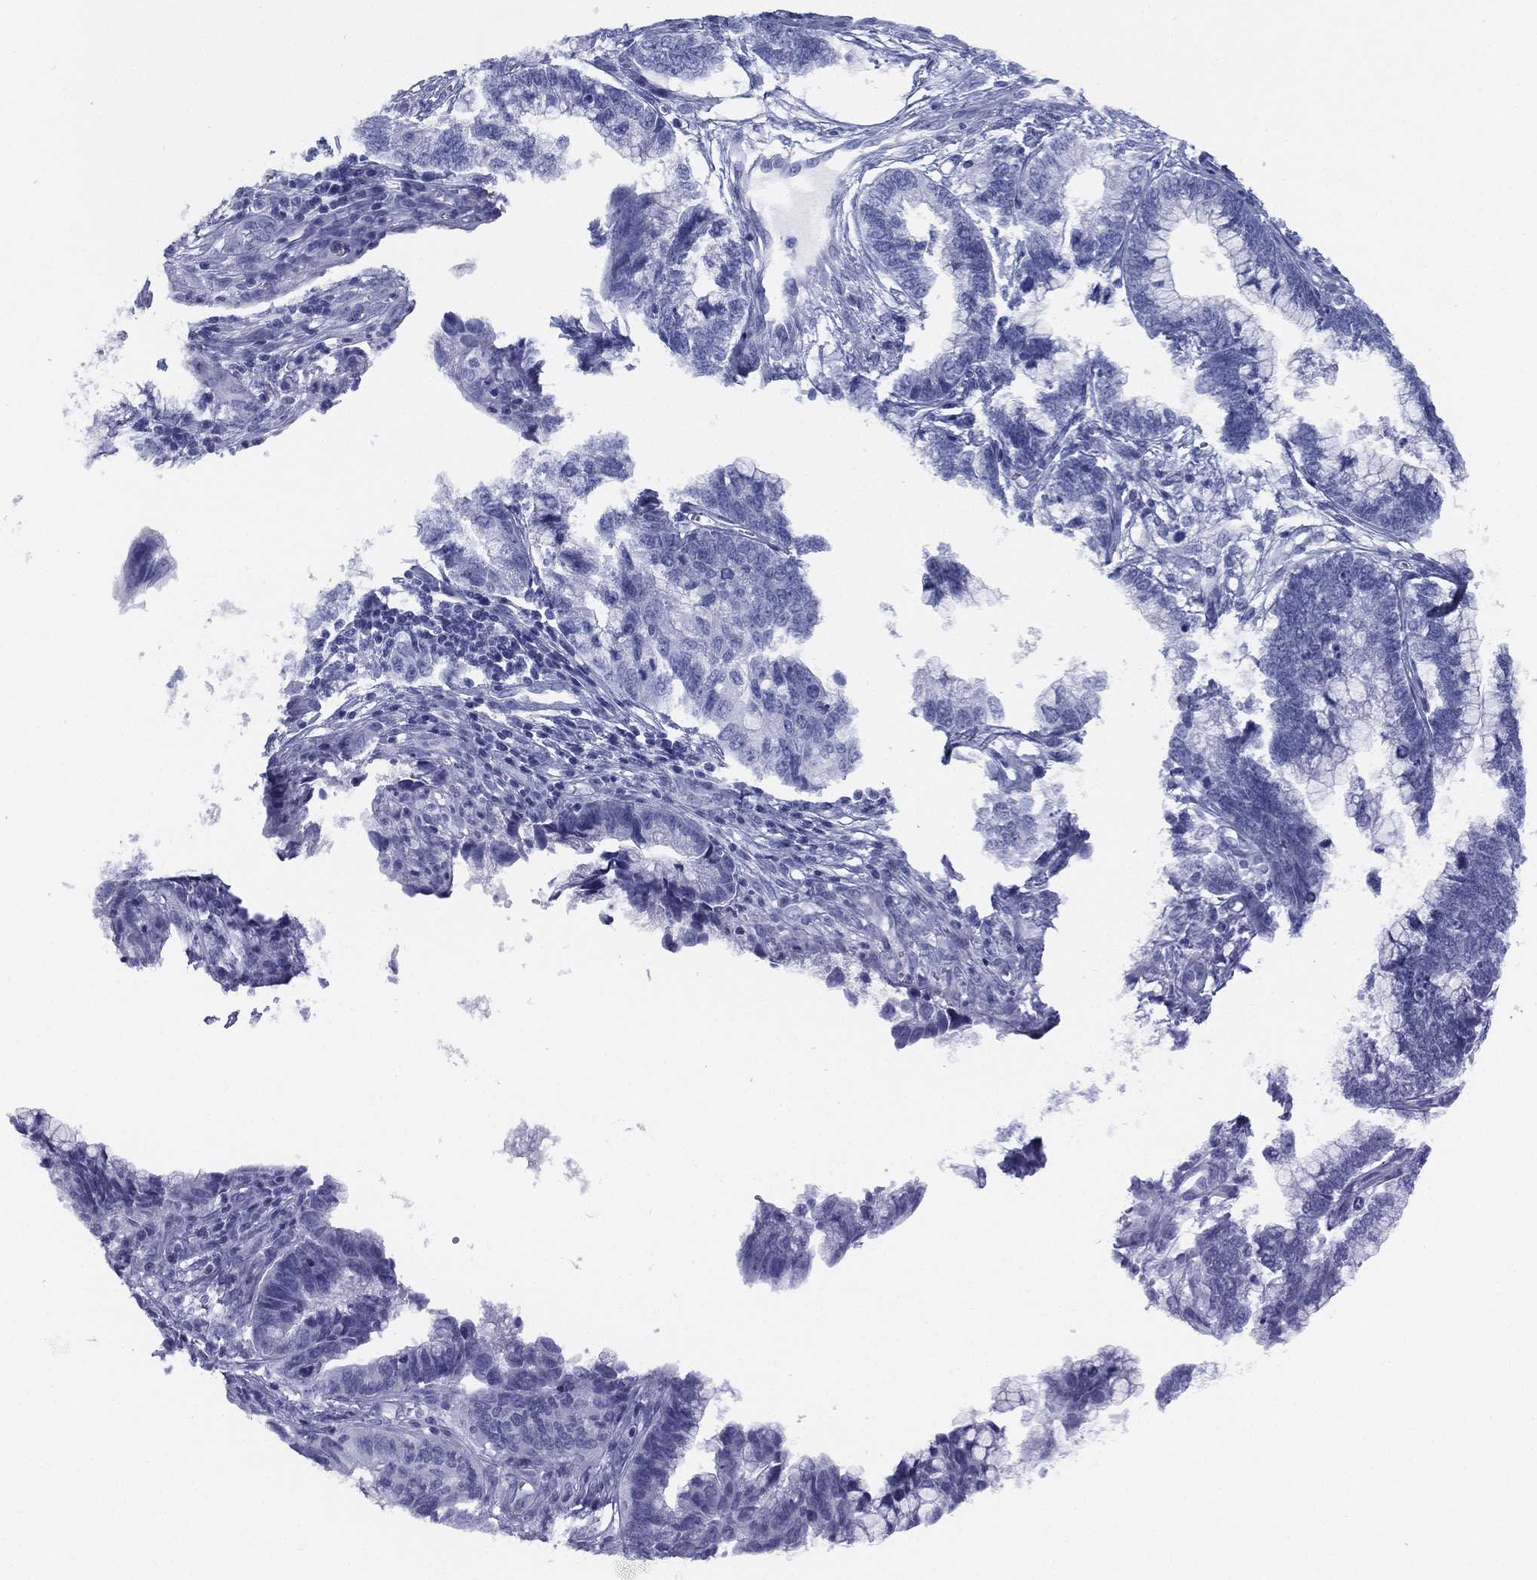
{"staining": {"intensity": "negative", "quantity": "none", "location": "none"}, "tissue": "cervical cancer", "cell_type": "Tumor cells", "image_type": "cancer", "snomed": [{"axis": "morphology", "description": "Adenocarcinoma, NOS"}, {"axis": "topography", "description": "Cervix"}], "caption": "This is an immunohistochemistry micrograph of human cervical cancer (adenocarcinoma). There is no staining in tumor cells.", "gene": "TMEM252", "patient": {"sex": "female", "age": 44}}